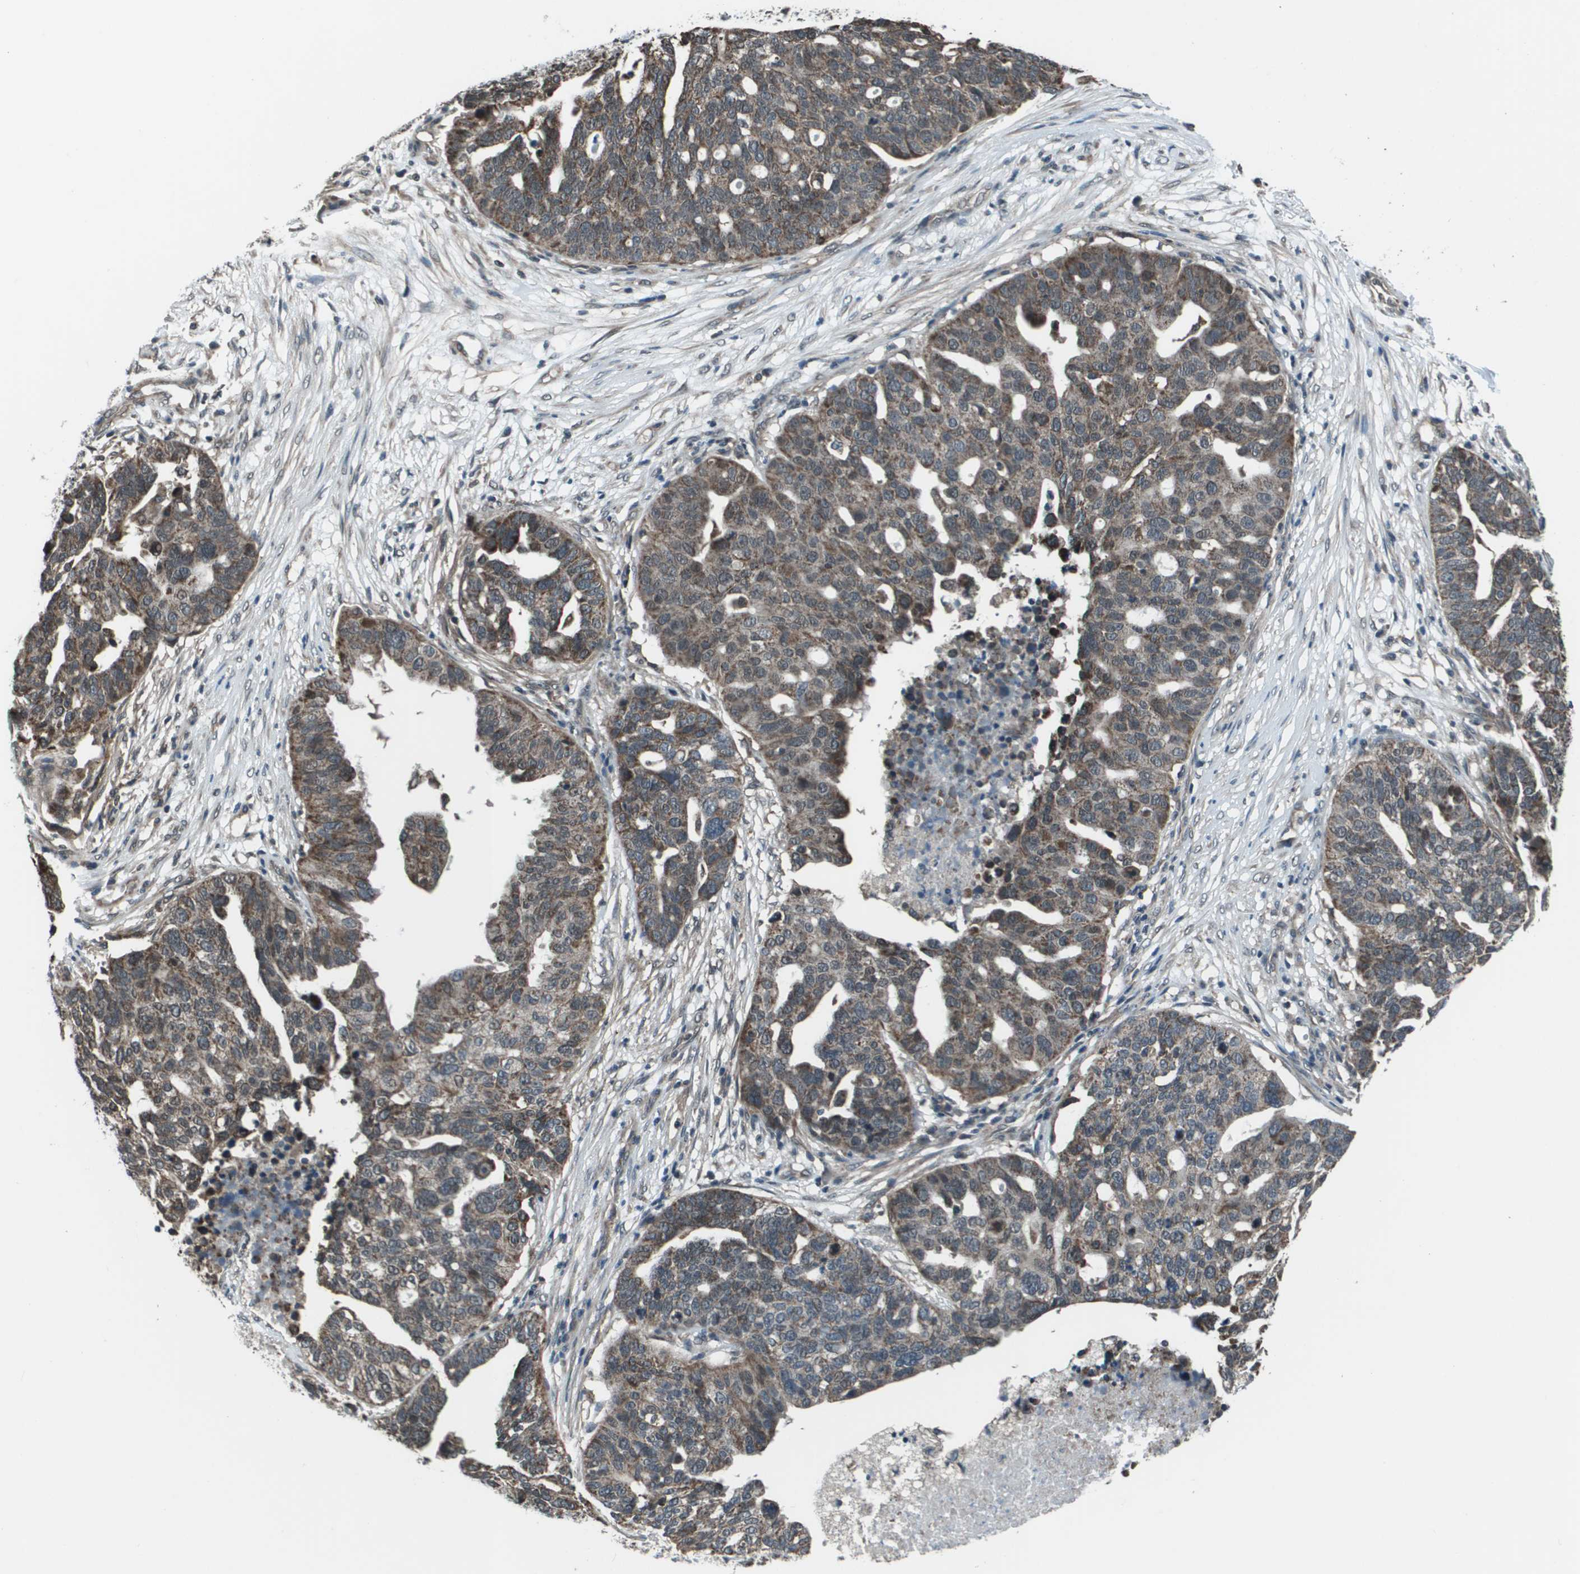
{"staining": {"intensity": "moderate", "quantity": ">75%", "location": "cytoplasmic/membranous"}, "tissue": "ovarian cancer", "cell_type": "Tumor cells", "image_type": "cancer", "snomed": [{"axis": "morphology", "description": "Cystadenocarcinoma, serous, NOS"}, {"axis": "topography", "description": "Ovary"}], "caption": "Brown immunohistochemical staining in human ovarian serous cystadenocarcinoma reveals moderate cytoplasmic/membranous positivity in approximately >75% of tumor cells.", "gene": "PPFIA1", "patient": {"sex": "female", "age": 59}}